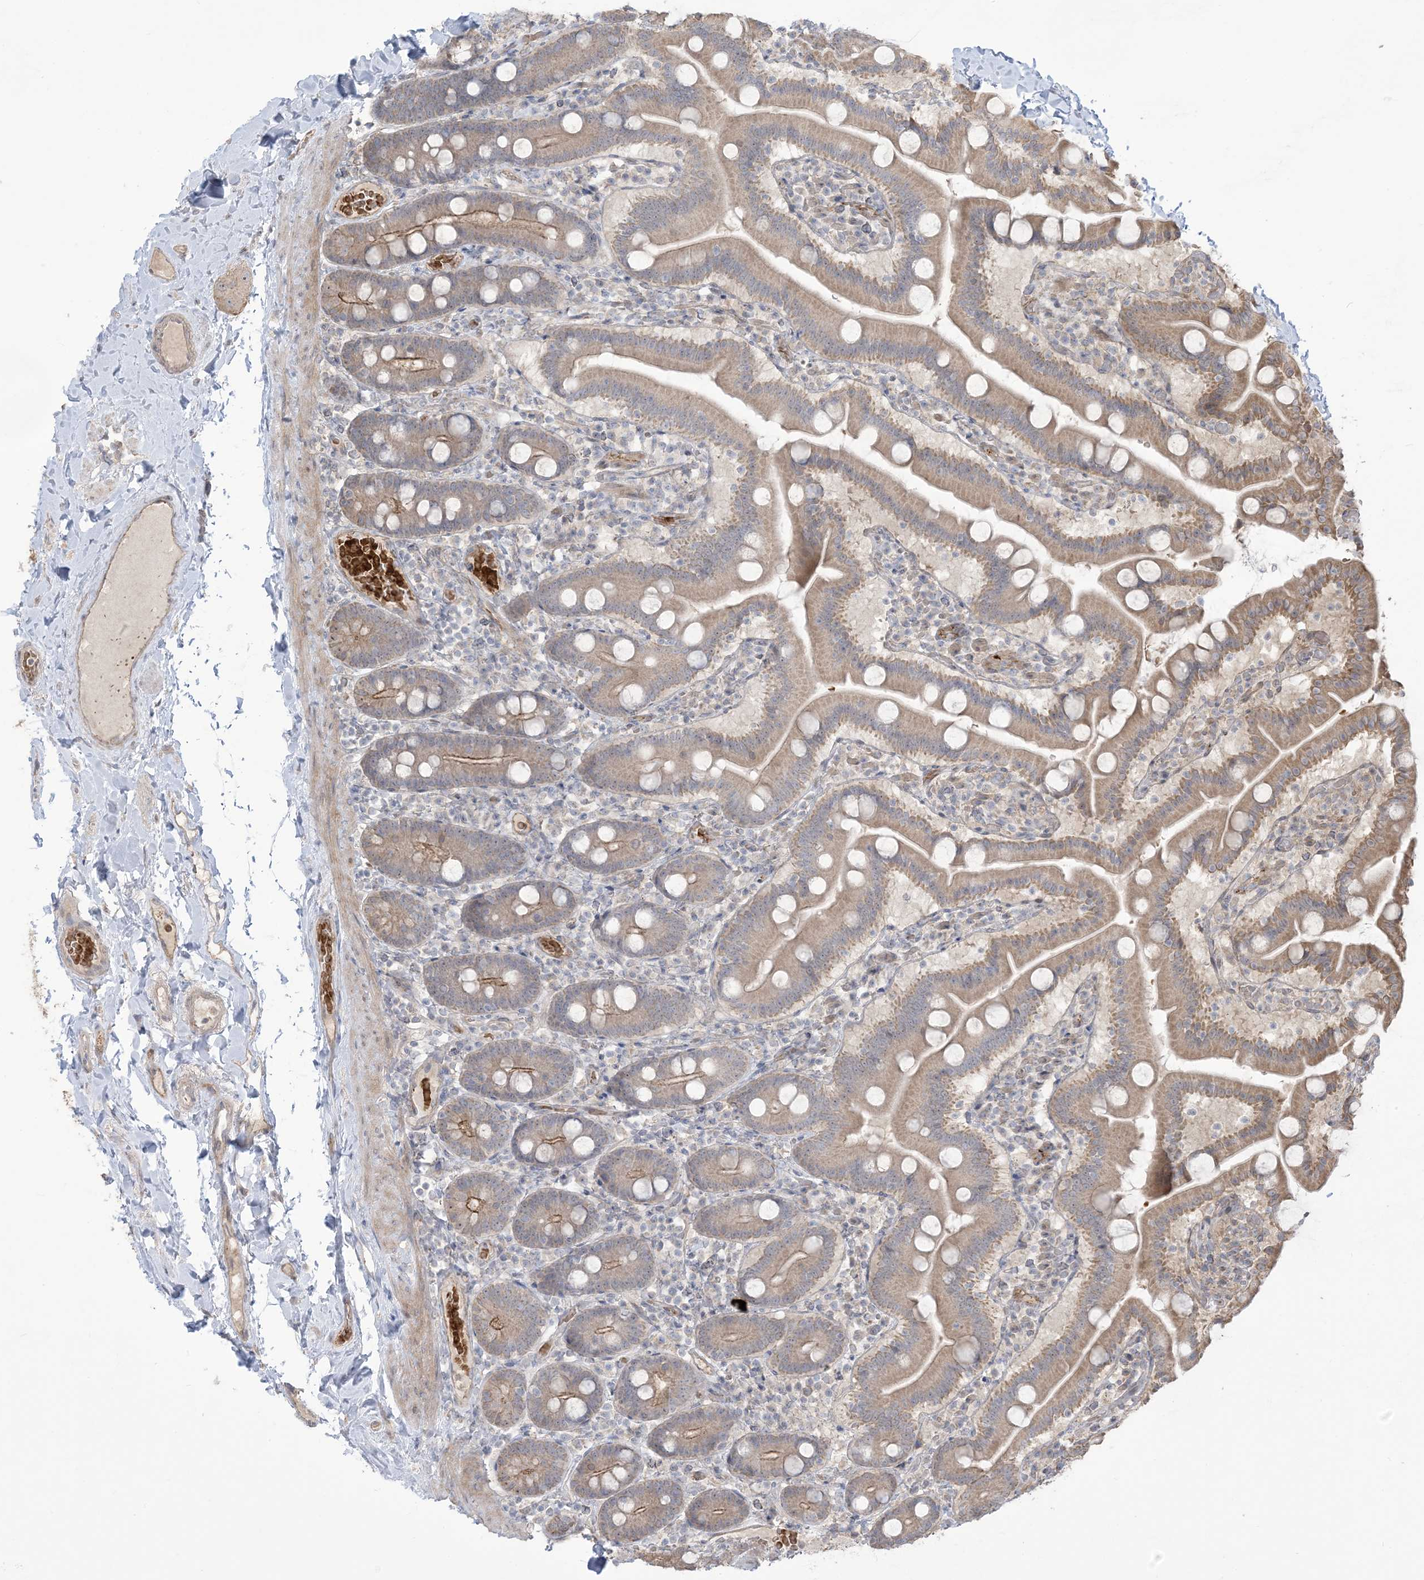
{"staining": {"intensity": "weak", "quantity": ">75%", "location": "cytoplasmic/membranous"}, "tissue": "duodenum", "cell_type": "Glandular cells", "image_type": "normal", "snomed": [{"axis": "morphology", "description": "Normal tissue, NOS"}, {"axis": "topography", "description": "Duodenum"}], "caption": "Brown immunohistochemical staining in normal human duodenum exhibits weak cytoplasmic/membranous expression in about >75% of glandular cells. (brown staining indicates protein expression, while blue staining denotes nuclei).", "gene": "KLHL18", "patient": {"sex": "male", "age": 55}}